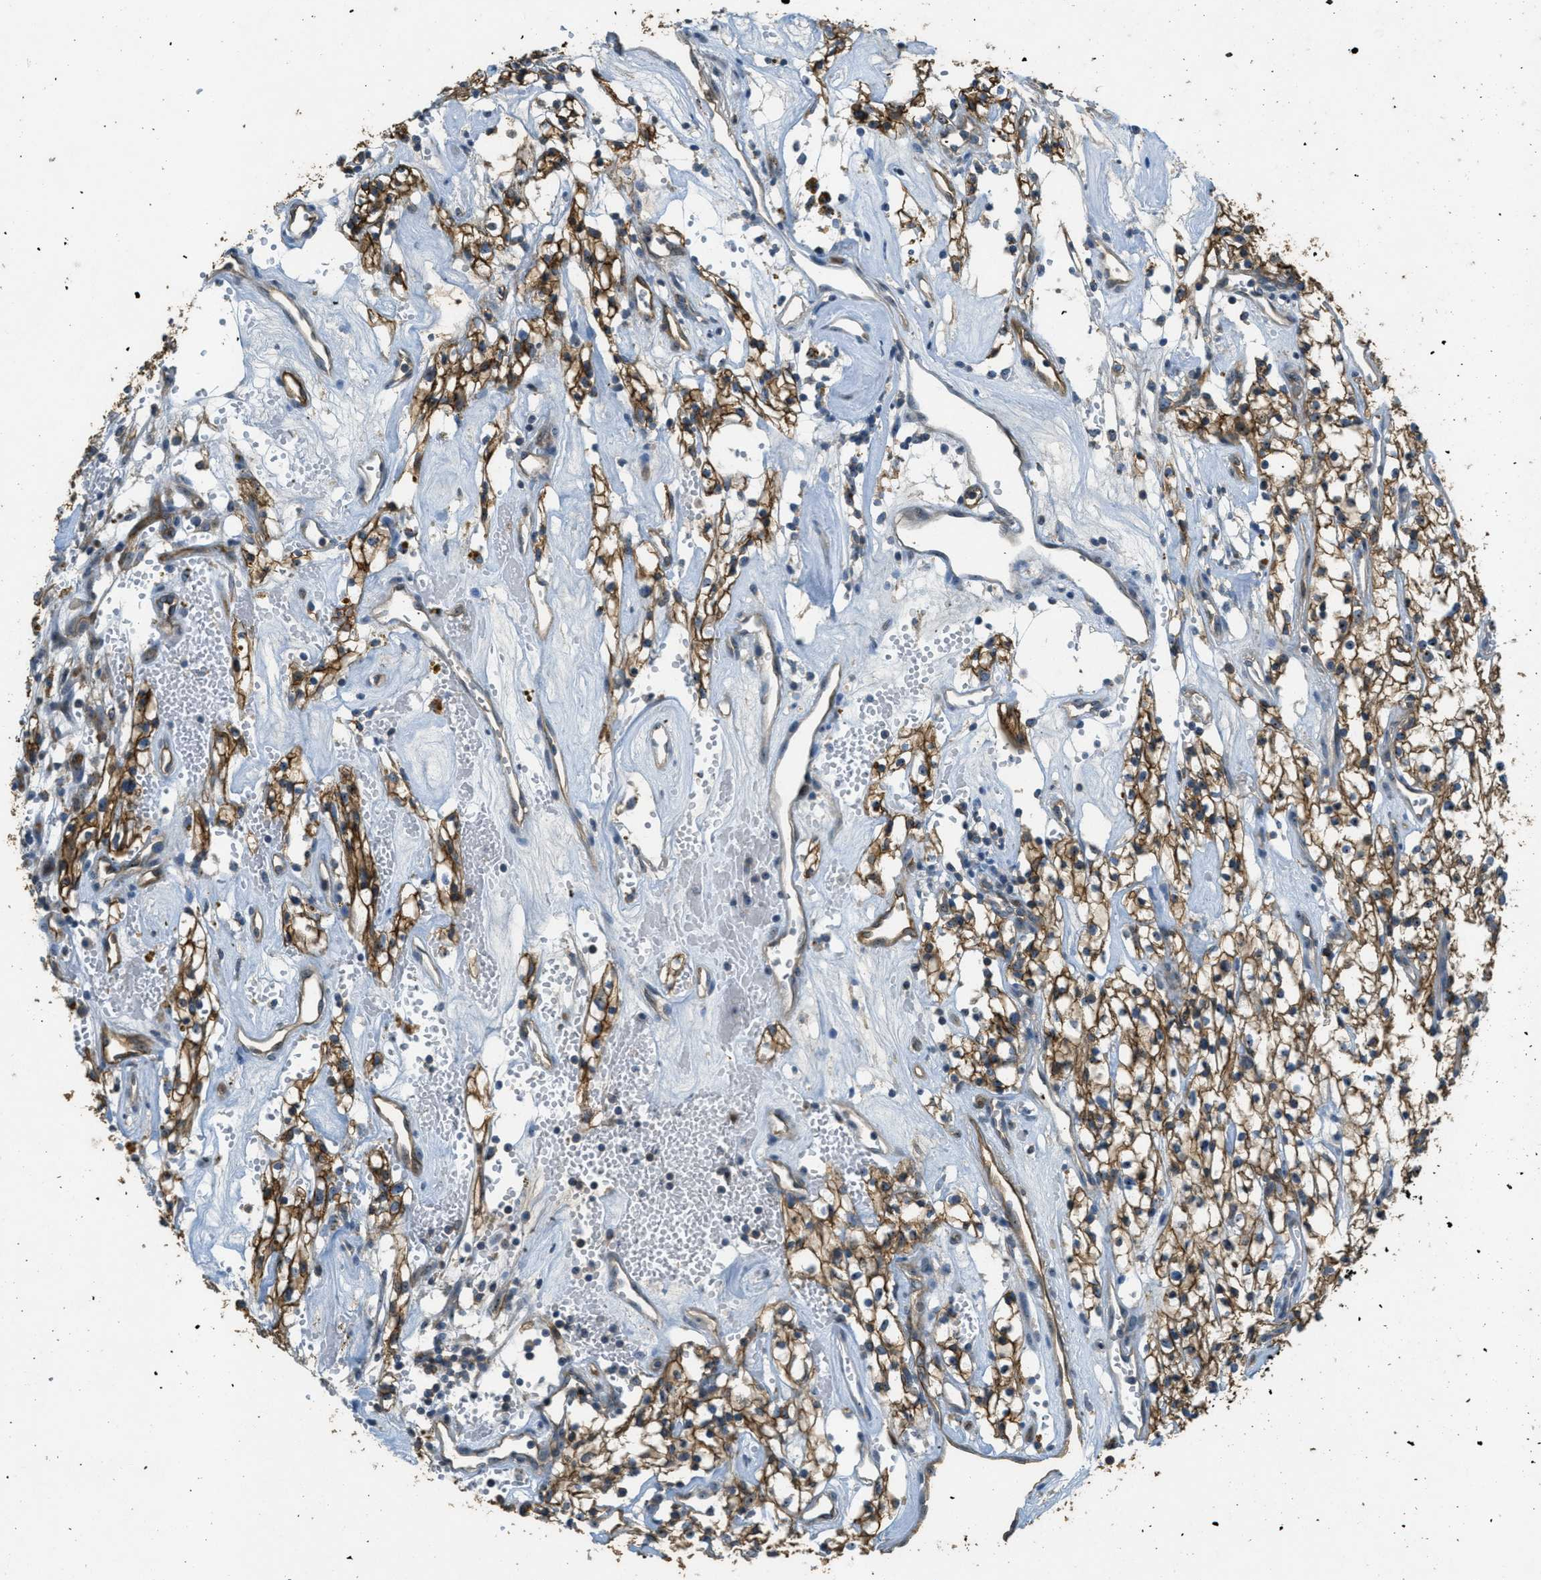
{"staining": {"intensity": "strong", "quantity": ">75%", "location": "cytoplasmic/membranous,nuclear"}, "tissue": "renal cancer", "cell_type": "Tumor cells", "image_type": "cancer", "snomed": [{"axis": "morphology", "description": "Adenocarcinoma, NOS"}, {"axis": "topography", "description": "Kidney"}], "caption": "Protein expression analysis of human renal adenocarcinoma reveals strong cytoplasmic/membranous and nuclear expression in approximately >75% of tumor cells.", "gene": "OSMR", "patient": {"sex": "male", "age": 59}}